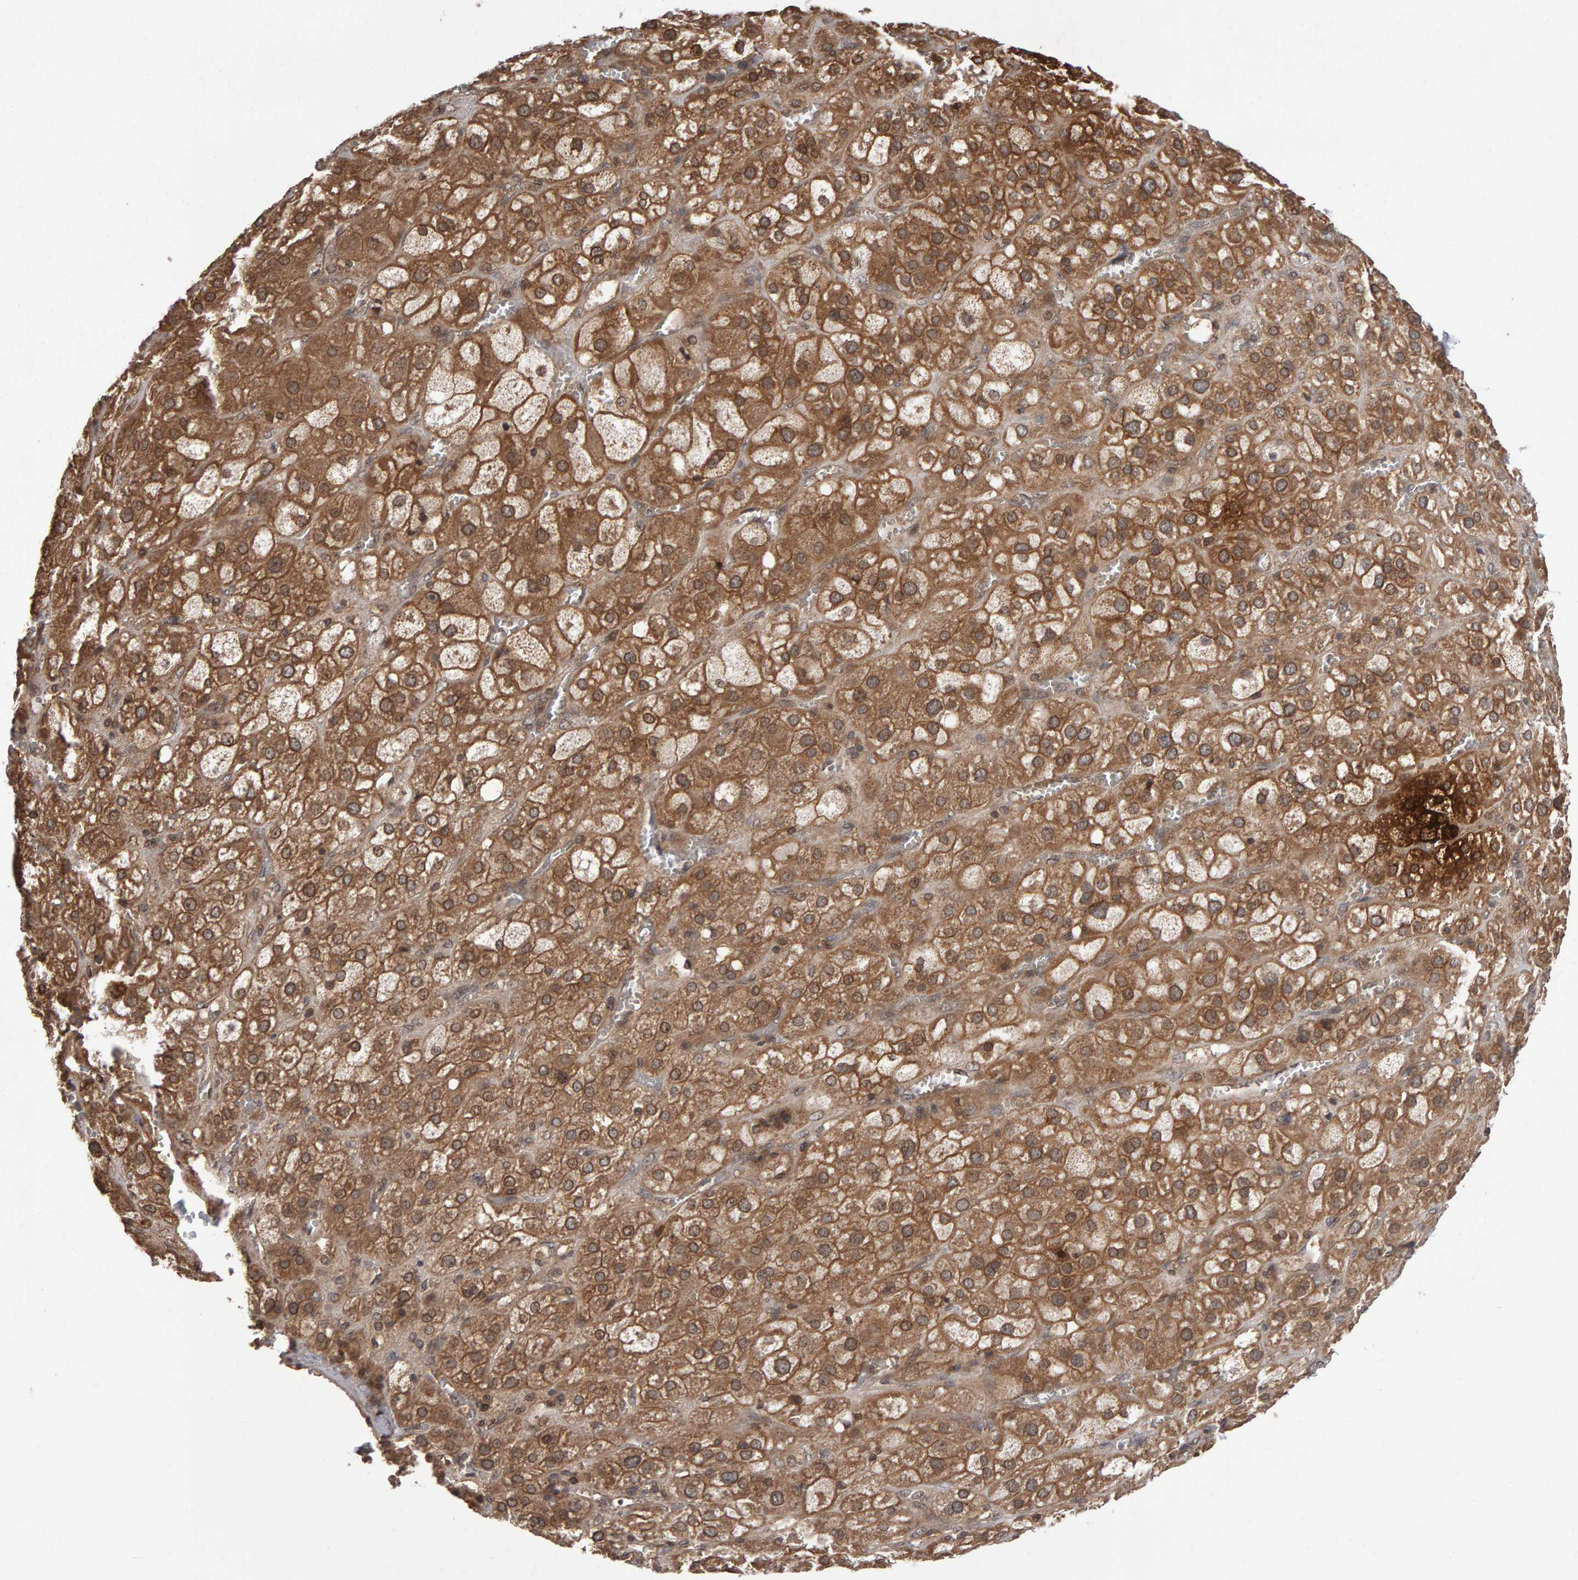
{"staining": {"intensity": "moderate", "quantity": ">75%", "location": "cytoplasmic/membranous"}, "tissue": "adrenal gland", "cell_type": "Glandular cells", "image_type": "normal", "snomed": [{"axis": "morphology", "description": "Normal tissue, NOS"}, {"axis": "topography", "description": "Adrenal gland"}], "caption": "Immunohistochemistry (DAB (3,3'-diaminobenzidine)) staining of normal adrenal gland exhibits moderate cytoplasmic/membranous protein staining in approximately >75% of glandular cells.", "gene": "SCRIB", "patient": {"sex": "female", "age": 47}}